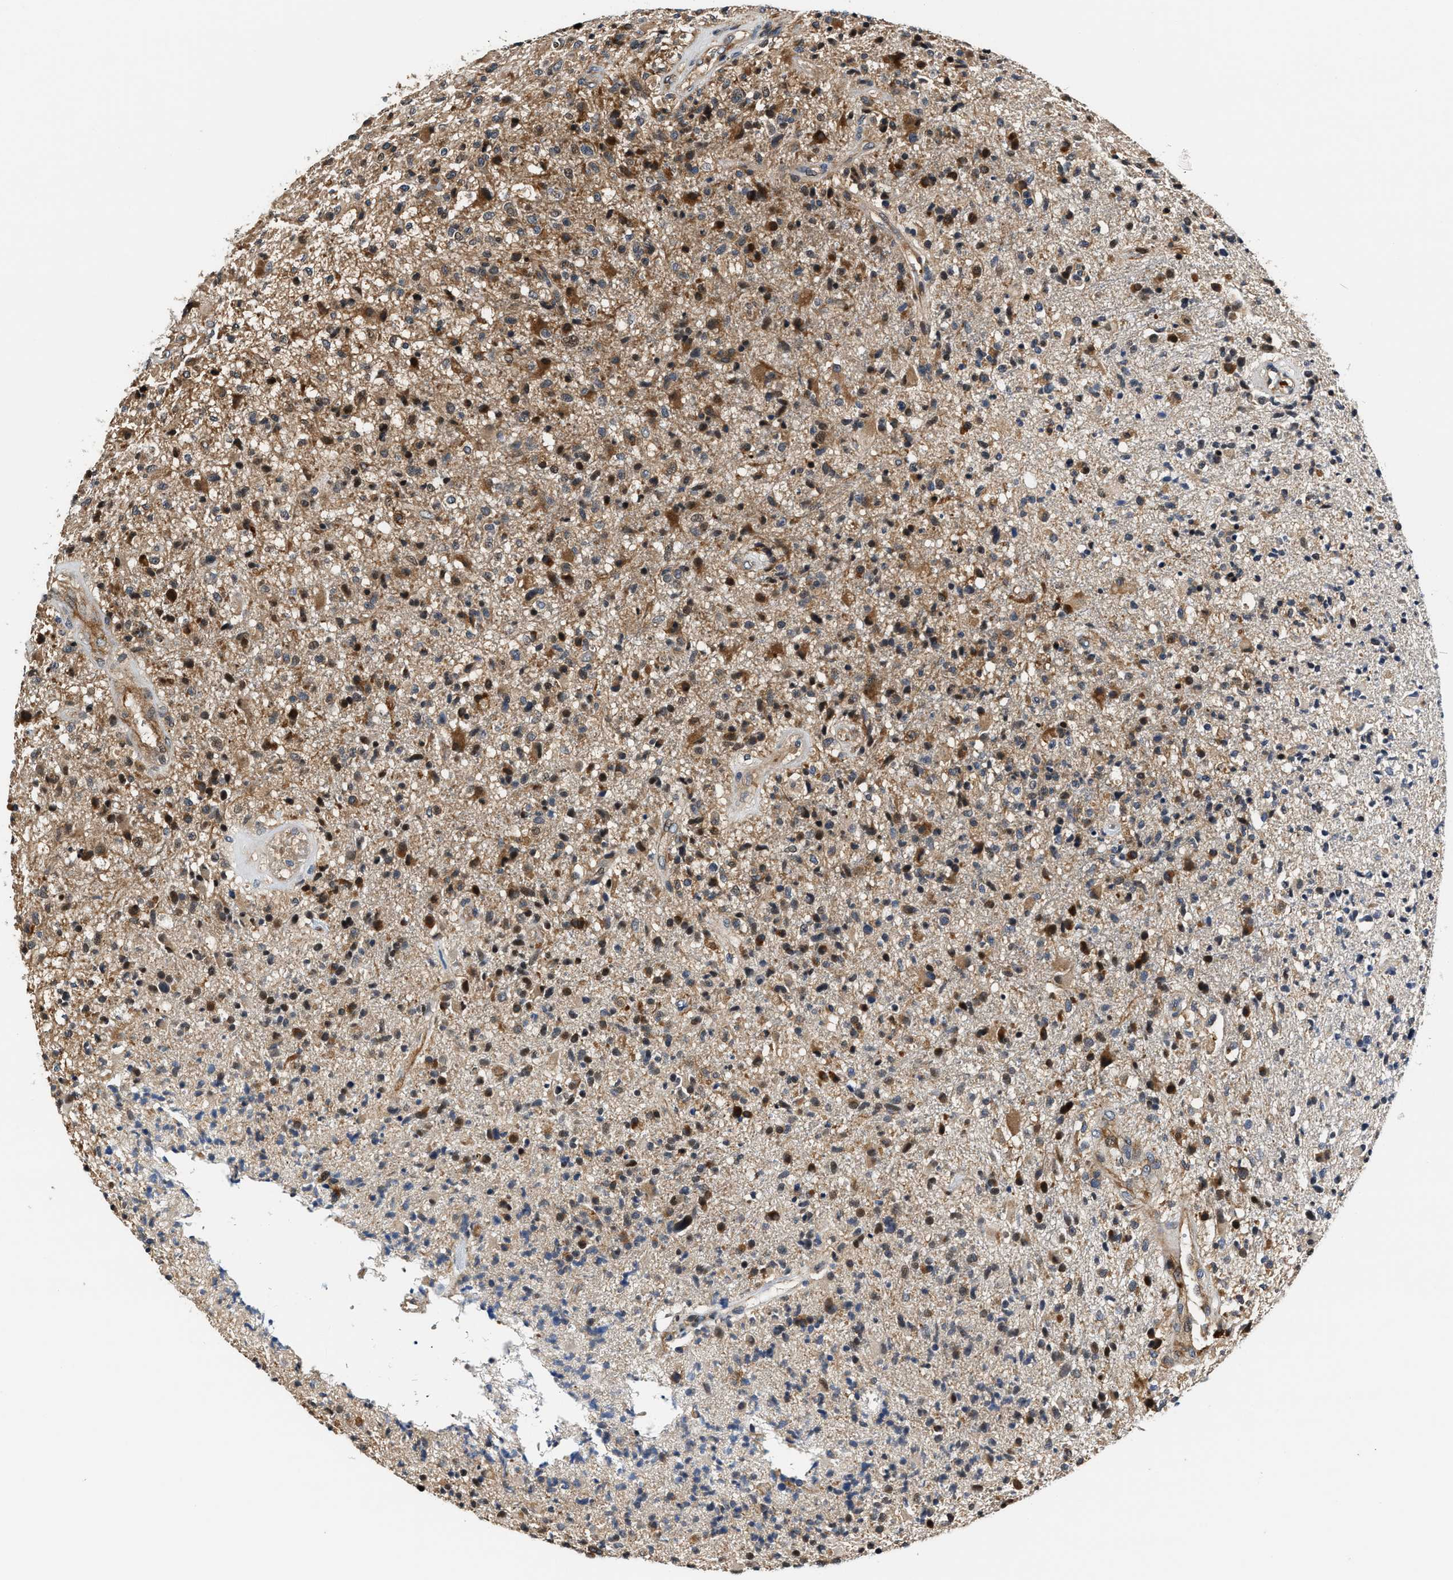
{"staining": {"intensity": "moderate", "quantity": "25%-75%", "location": "cytoplasmic/membranous,nuclear"}, "tissue": "glioma", "cell_type": "Tumor cells", "image_type": "cancer", "snomed": [{"axis": "morphology", "description": "Glioma, malignant, High grade"}, {"axis": "topography", "description": "Brain"}], "caption": "A histopathology image of human glioma stained for a protein exhibits moderate cytoplasmic/membranous and nuclear brown staining in tumor cells. (Brightfield microscopy of DAB IHC at high magnification).", "gene": "TUT7", "patient": {"sex": "male", "age": 72}}